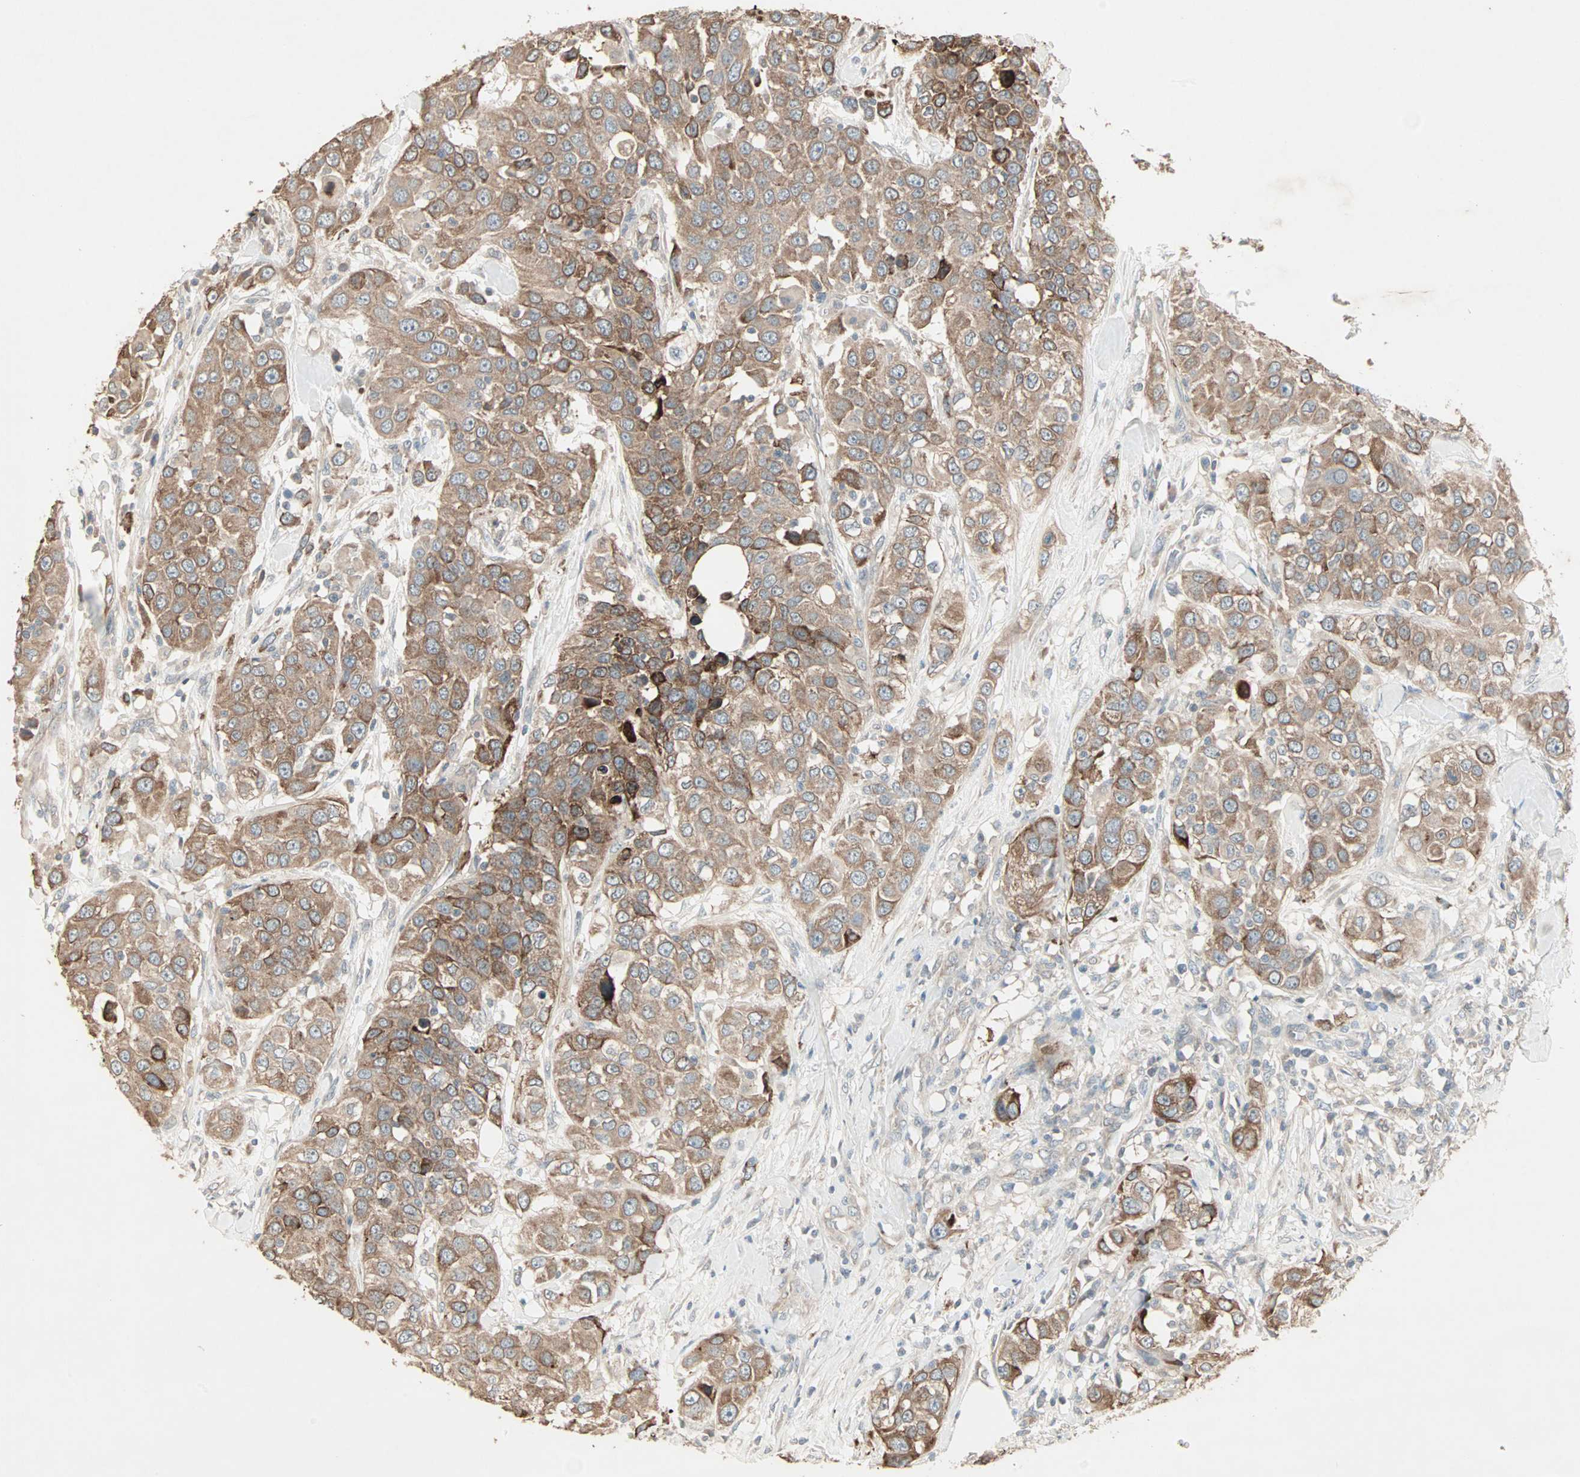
{"staining": {"intensity": "moderate", "quantity": "25%-75%", "location": "cytoplasmic/membranous"}, "tissue": "urothelial cancer", "cell_type": "Tumor cells", "image_type": "cancer", "snomed": [{"axis": "morphology", "description": "Urothelial carcinoma, High grade"}, {"axis": "topography", "description": "Urinary bladder"}], "caption": "High-power microscopy captured an immunohistochemistry histopathology image of high-grade urothelial carcinoma, revealing moderate cytoplasmic/membranous staining in about 25%-75% of tumor cells. The staining was performed using DAB to visualize the protein expression in brown, while the nuclei were stained in blue with hematoxylin (Magnification: 20x).", "gene": "JMJD7-PLA2G4B", "patient": {"sex": "female", "age": 80}}